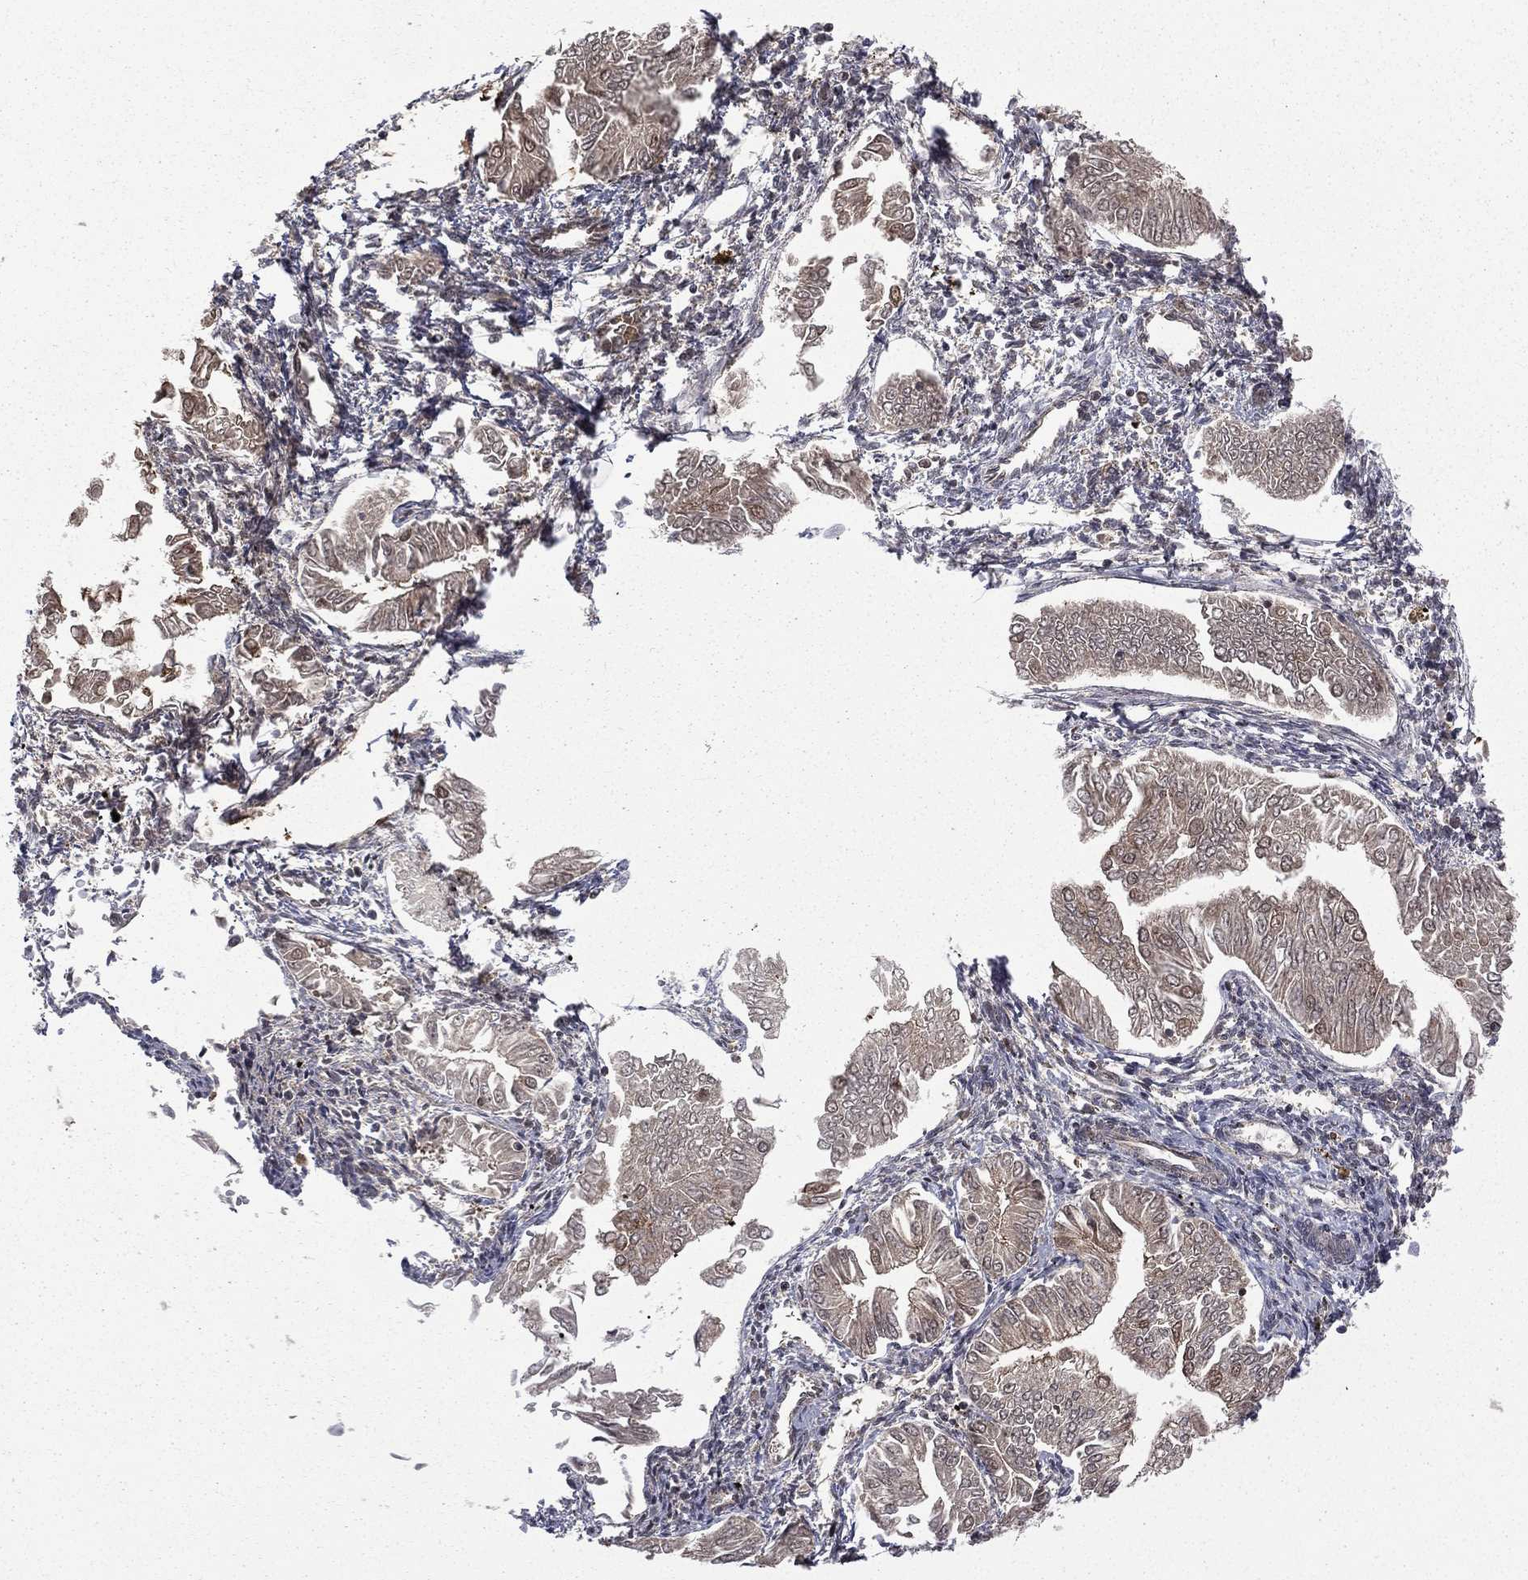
{"staining": {"intensity": "weak", "quantity": "<25%", "location": "cytoplasmic/membranous"}, "tissue": "endometrial cancer", "cell_type": "Tumor cells", "image_type": "cancer", "snomed": [{"axis": "morphology", "description": "Adenocarcinoma, NOS"}, {"axis": "topography", "description": "Endometrium"}], "caption": "IHC image of neoplastic tissue: adenocarcinoma (endometrial) stained with DAB (3,3'-diaminobenzidine) exhibits no significant protein staining in tumor cells. (Brightfield microscopy of DAB IHC at high magnification).", "gene": "JMJD6", "patient": {"sex": "female", "age": 53}}